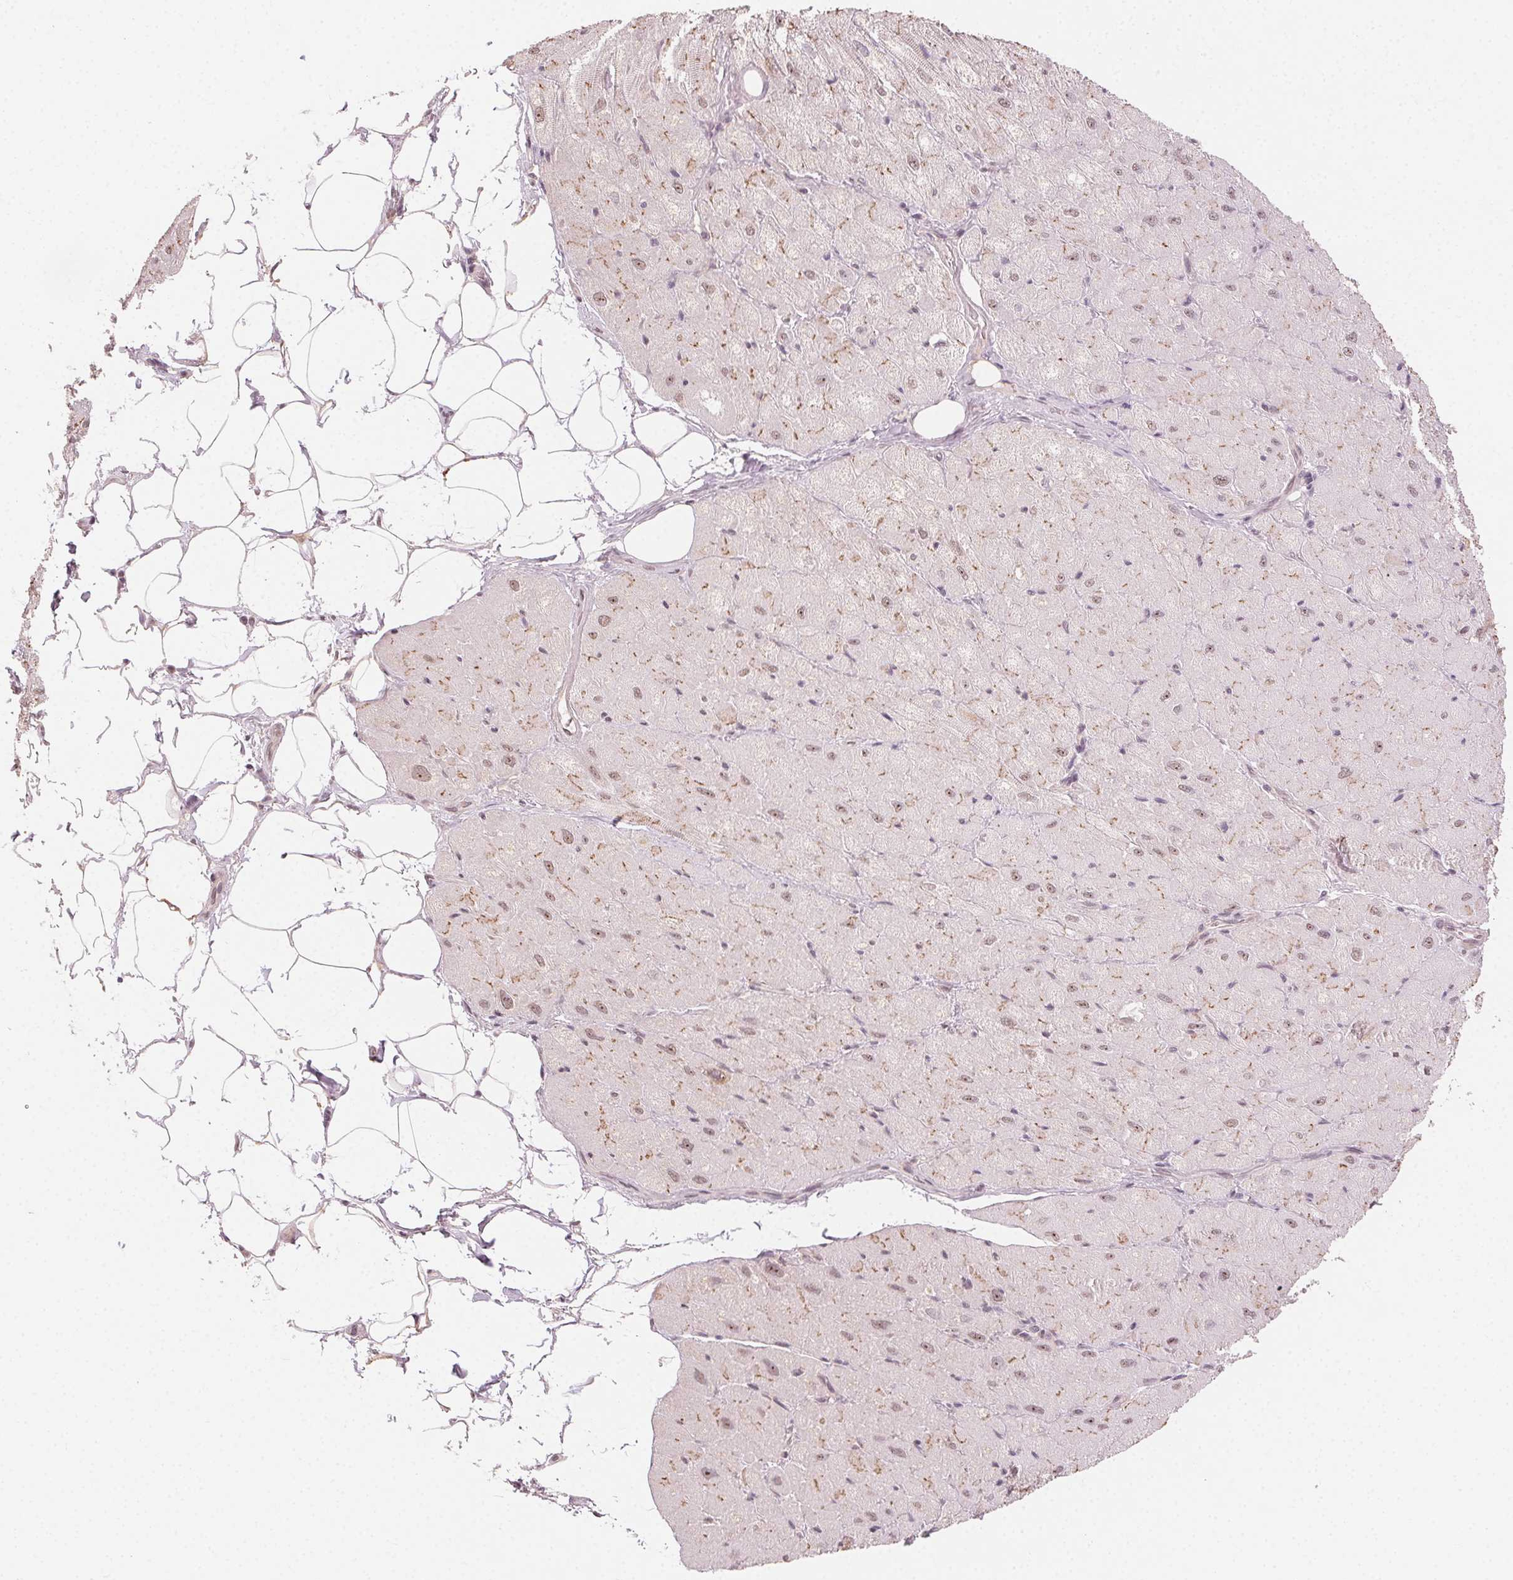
{"staining": {"intensity": "weak", "quantity": "<25%", "location": "cytoplasmic/membranous,nuclear"}, "tissue": "heart muscle", "cell_type": "Cardiomyocytes", "image_type": "normal", "snomed": [{"axis": "morphology", "description": "Normal tissue, NOS"}, {"axis": "topography", "description": "Heart"}], "caption": "Immunohistochemistry (IHC) histopathology image of benign human heart muscle stained for a protein (brown), which reveals no positivity in cardiomyocytes. The staining was performed using DAB to visualize the protein expression in brown, while the nuclei were stained in blue with hematoxylin (Magnification: 20x).", "gene": "TUB", "patient": {"sex": "male", "age": 62}}